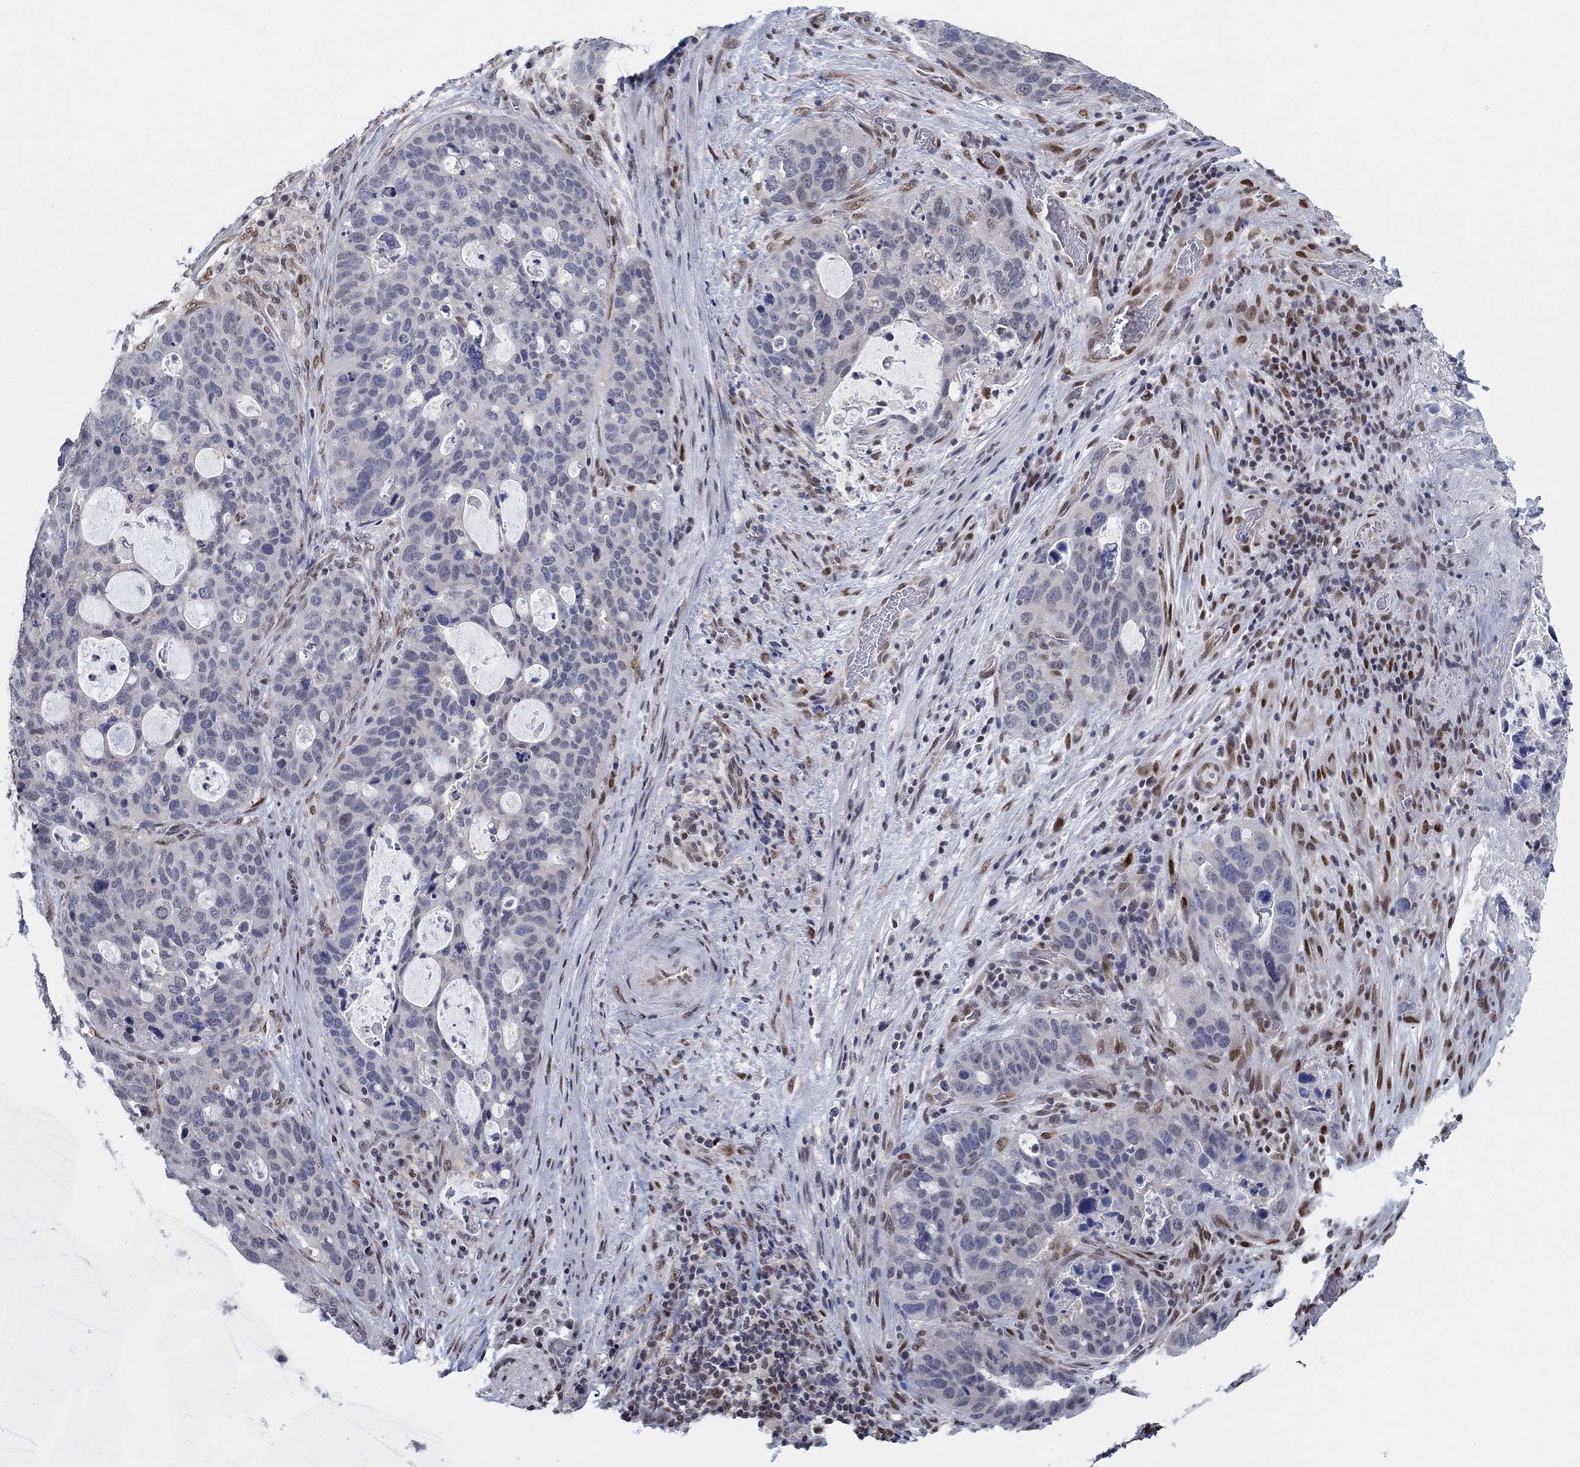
{"staining": {"intensity": "negative", "quantity": "none", "location": "none"}, "tissue": "stomach cancer", "cell_type": "Tumor cells", "image_type": "cancer", "snomed": [{"axis": "morphology", "description": "Adenocarcinoma, NOS"}, {"axis": "topography", "description": "Stomach"}], "caption": "Human adenocarcinoma (stomach) stained for a protein using immunohistochemistry demonstrates no expression in tumor cells.", "gene": "CENPE", "patient": {"sex": "male", "age": 54}}